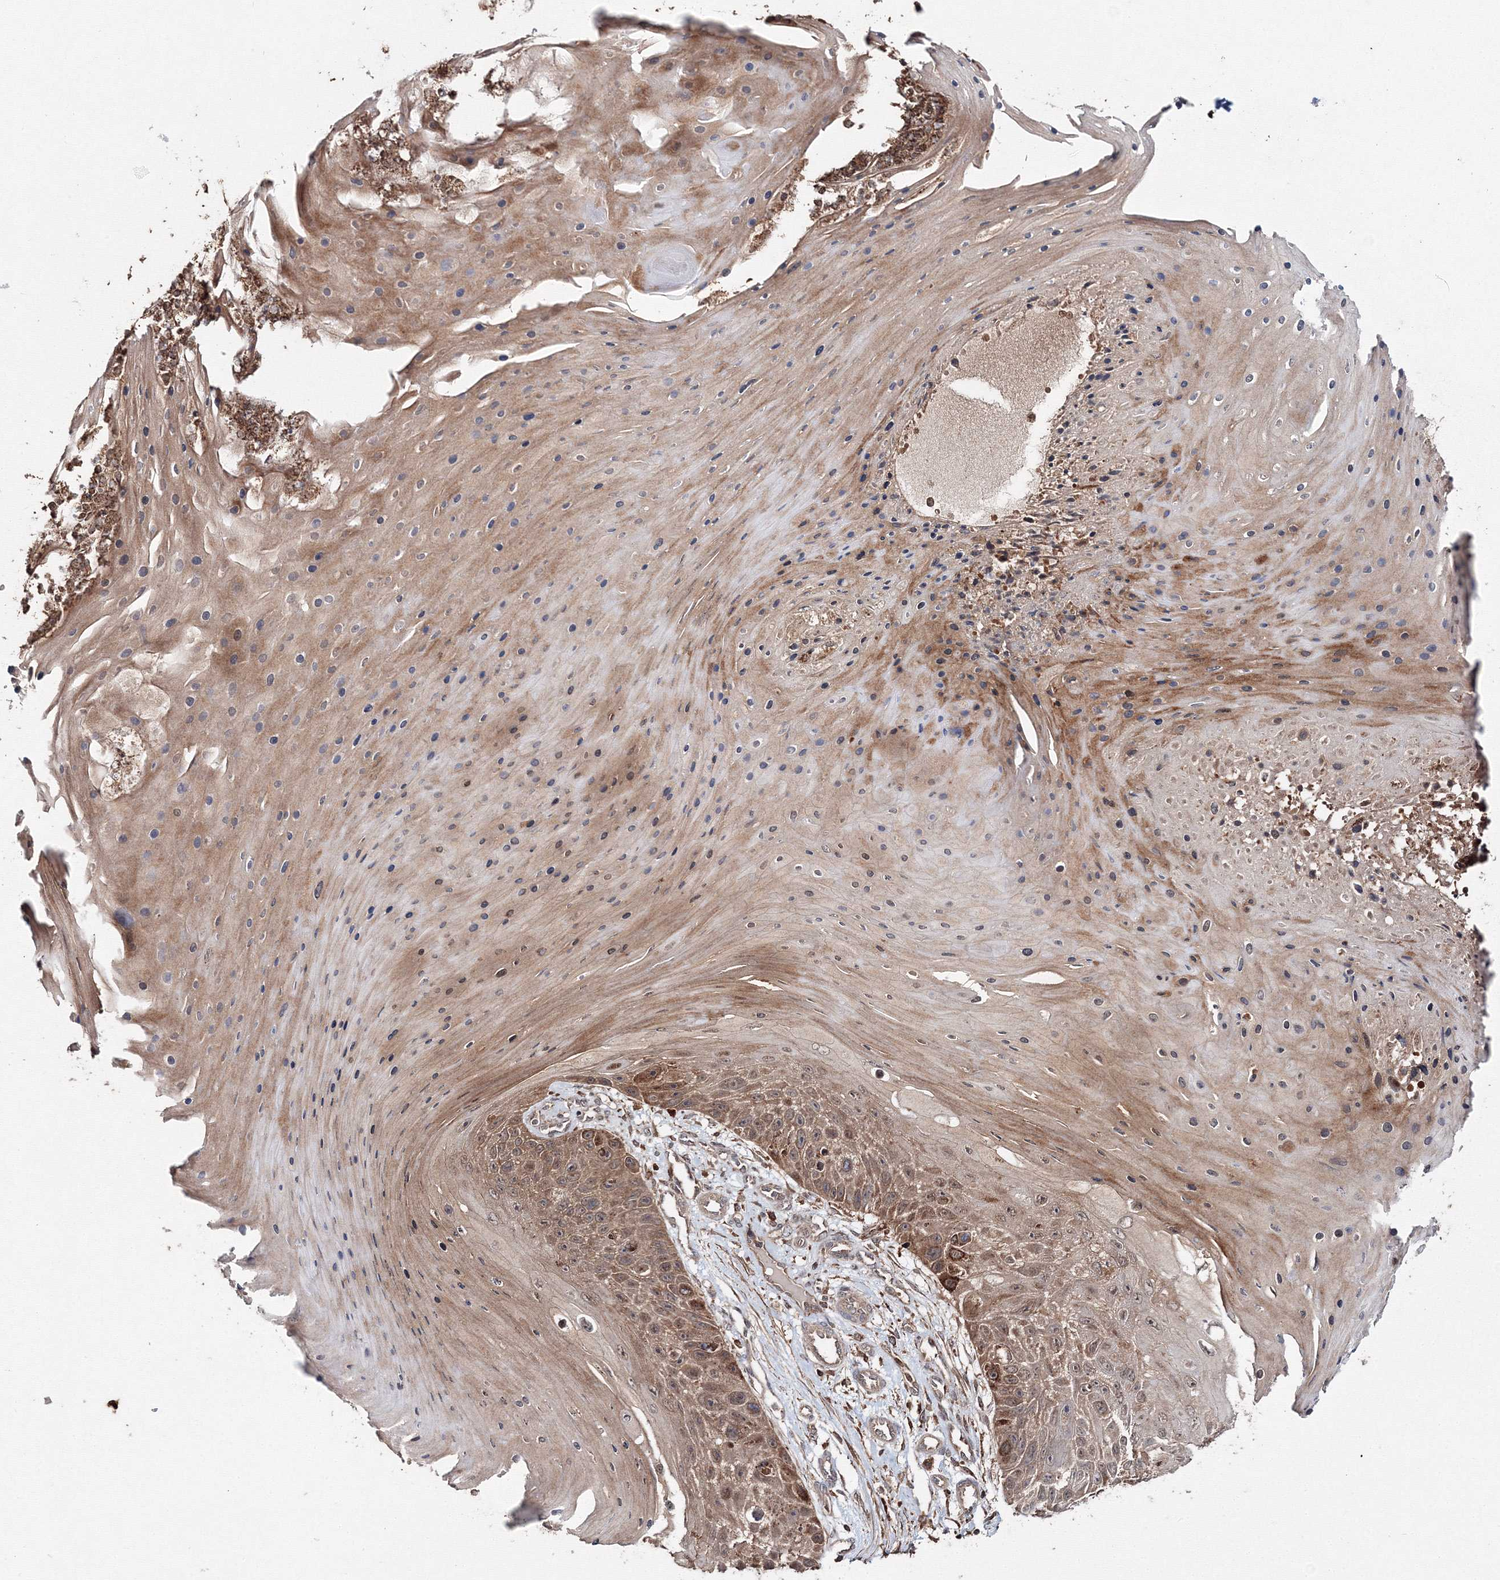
{"staining": {"intensity": "moderate", "quantity": ">75%", "location": "cytoplasmic/membranous"}, "tissue": "skin cancer", "cell_type": "Tumor cells", "image_type": "cancer", "snomed": [{"axis": "morphology", "description": "Squamous cell carcinoma, NOS"}, {"axis": "topography", "description": "Skin"}], "caption": "Skin cancer was stained to show a protein in brown. There is medium levels of moderate cytoplasmic/membranous expression in approximately >75% of tumor cells. The protein is shown in brown color, while the nuclei are stained blue.", "gene": "DDO", "patient": {"sex": "female", "age": 88}}